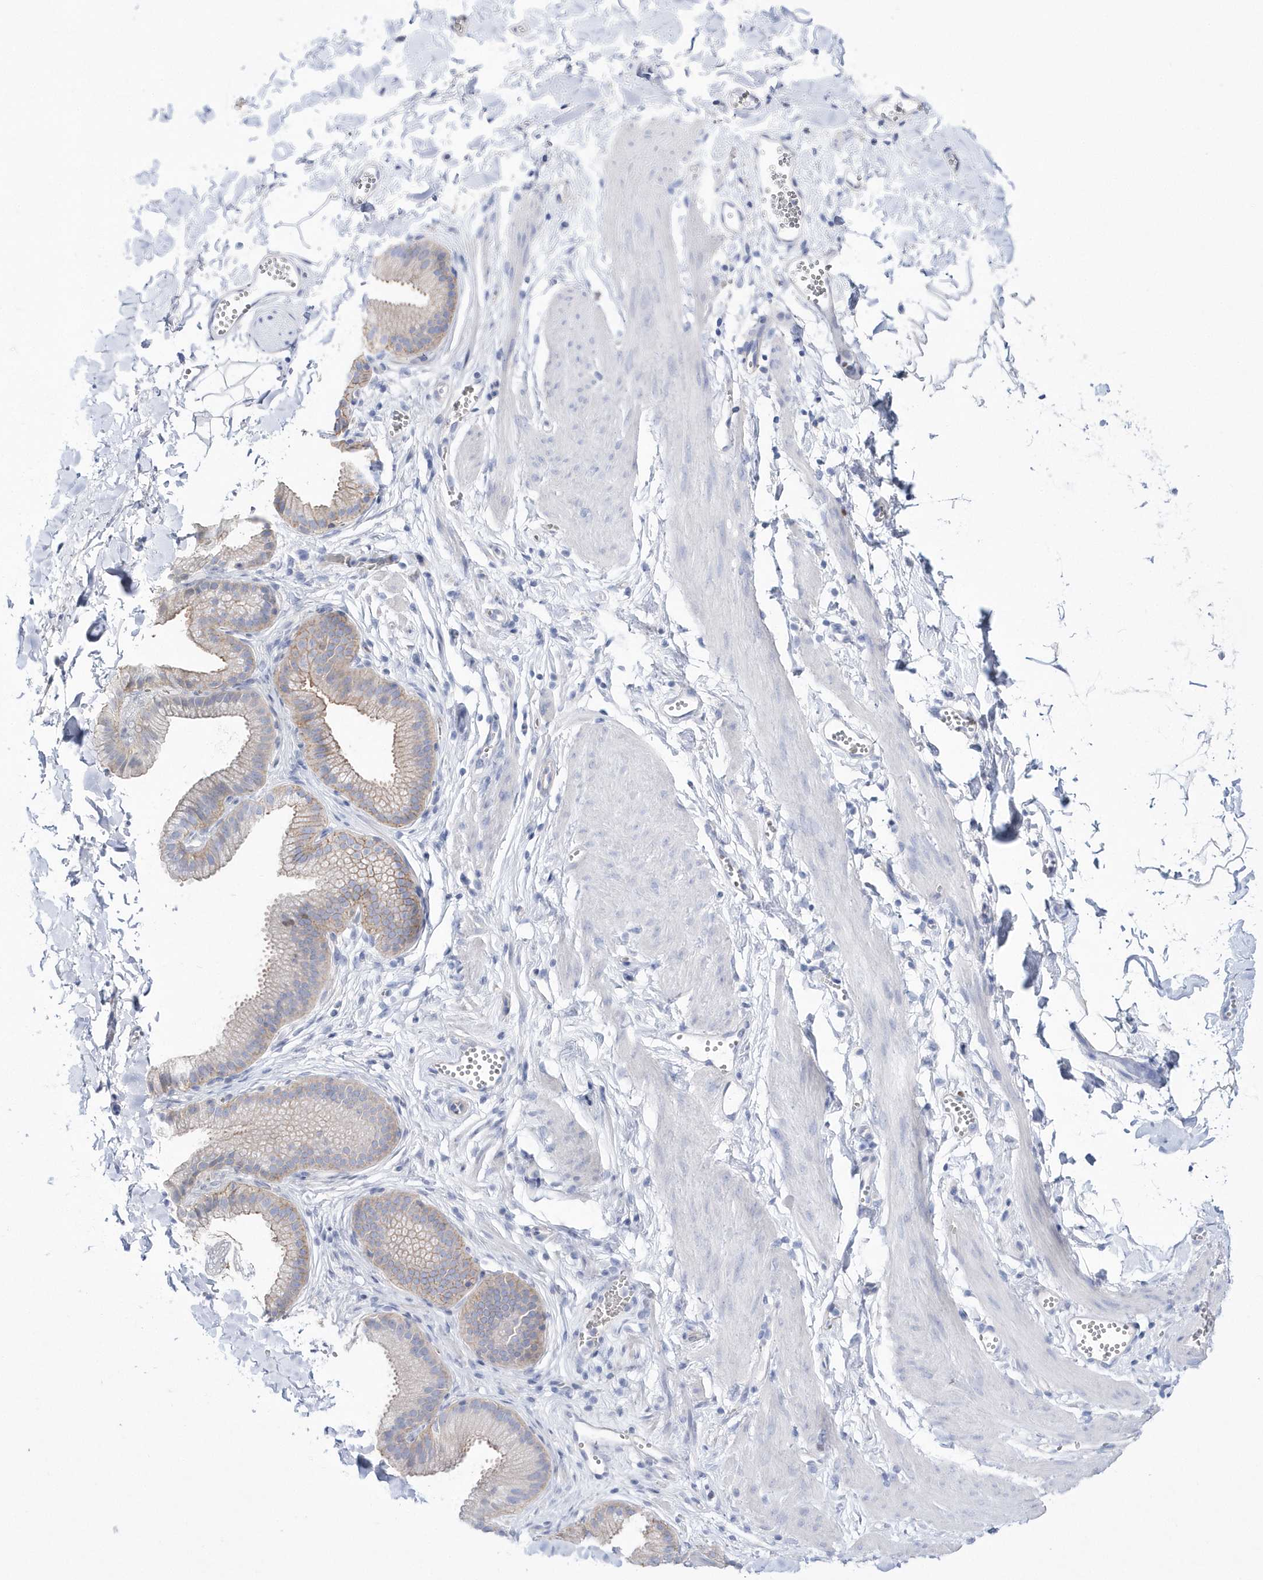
{"staining": {"intensity": "negative", "quantity": "none", "location": "none"}, "tissue": "adipose tissue", "cell_type": "Adipocytes", "image_type": "normal", "snomed": [{"axis": "morphology", "description": "Normal tissue, NOS"}, {"axis": "topography", "description": "Gallbladder"}, {"axis": "topography", "description": "Peripheral nerve tissue"}], "caption": "A histopathology image of adipose tissue stained for a protein exhibits no brown staining in adipocytes. (IHC, brightfield microscopy, high magnification).", "gene": "TMCO6", "patient": {"sex": "male", "age": 38}}